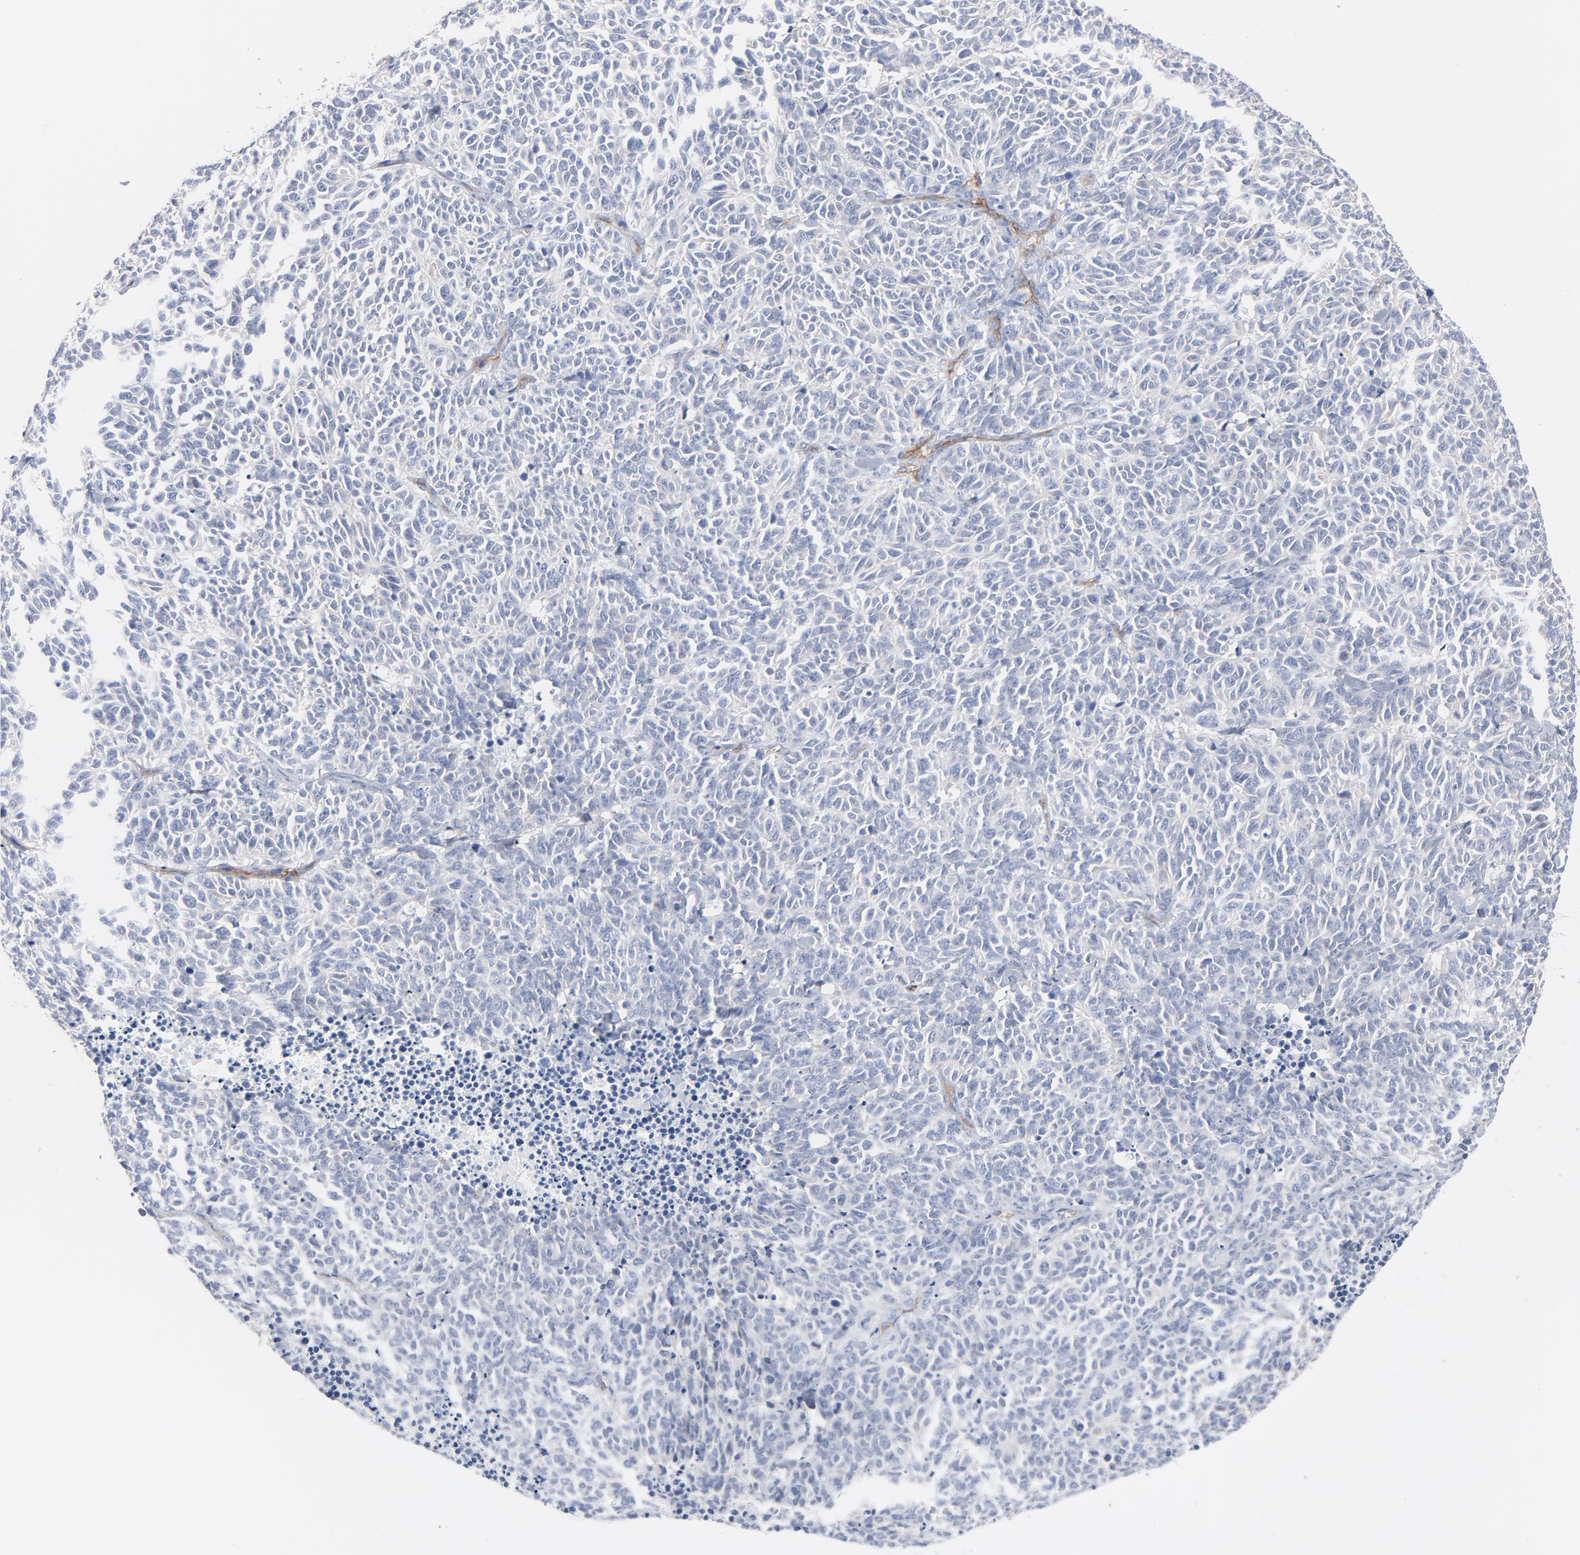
{"staining": {"intensity": "negative", "quantity": "none", "location": "none"}, "tissue": "lung cancer", "cell_type": "Tumor cells", "image_type": "cancer", "snomed": [{"axis": "morphology", "description": "Neoplasm, malignant, NOS"}, {"axis": "topography", "description": "Lung"}], "caption": "IHC of lung cancer (malignant neoplasm) reveals no positivity in tumor cells.", "gene": "SHANK3", "patient": {"sex": "female", "age": 58}}